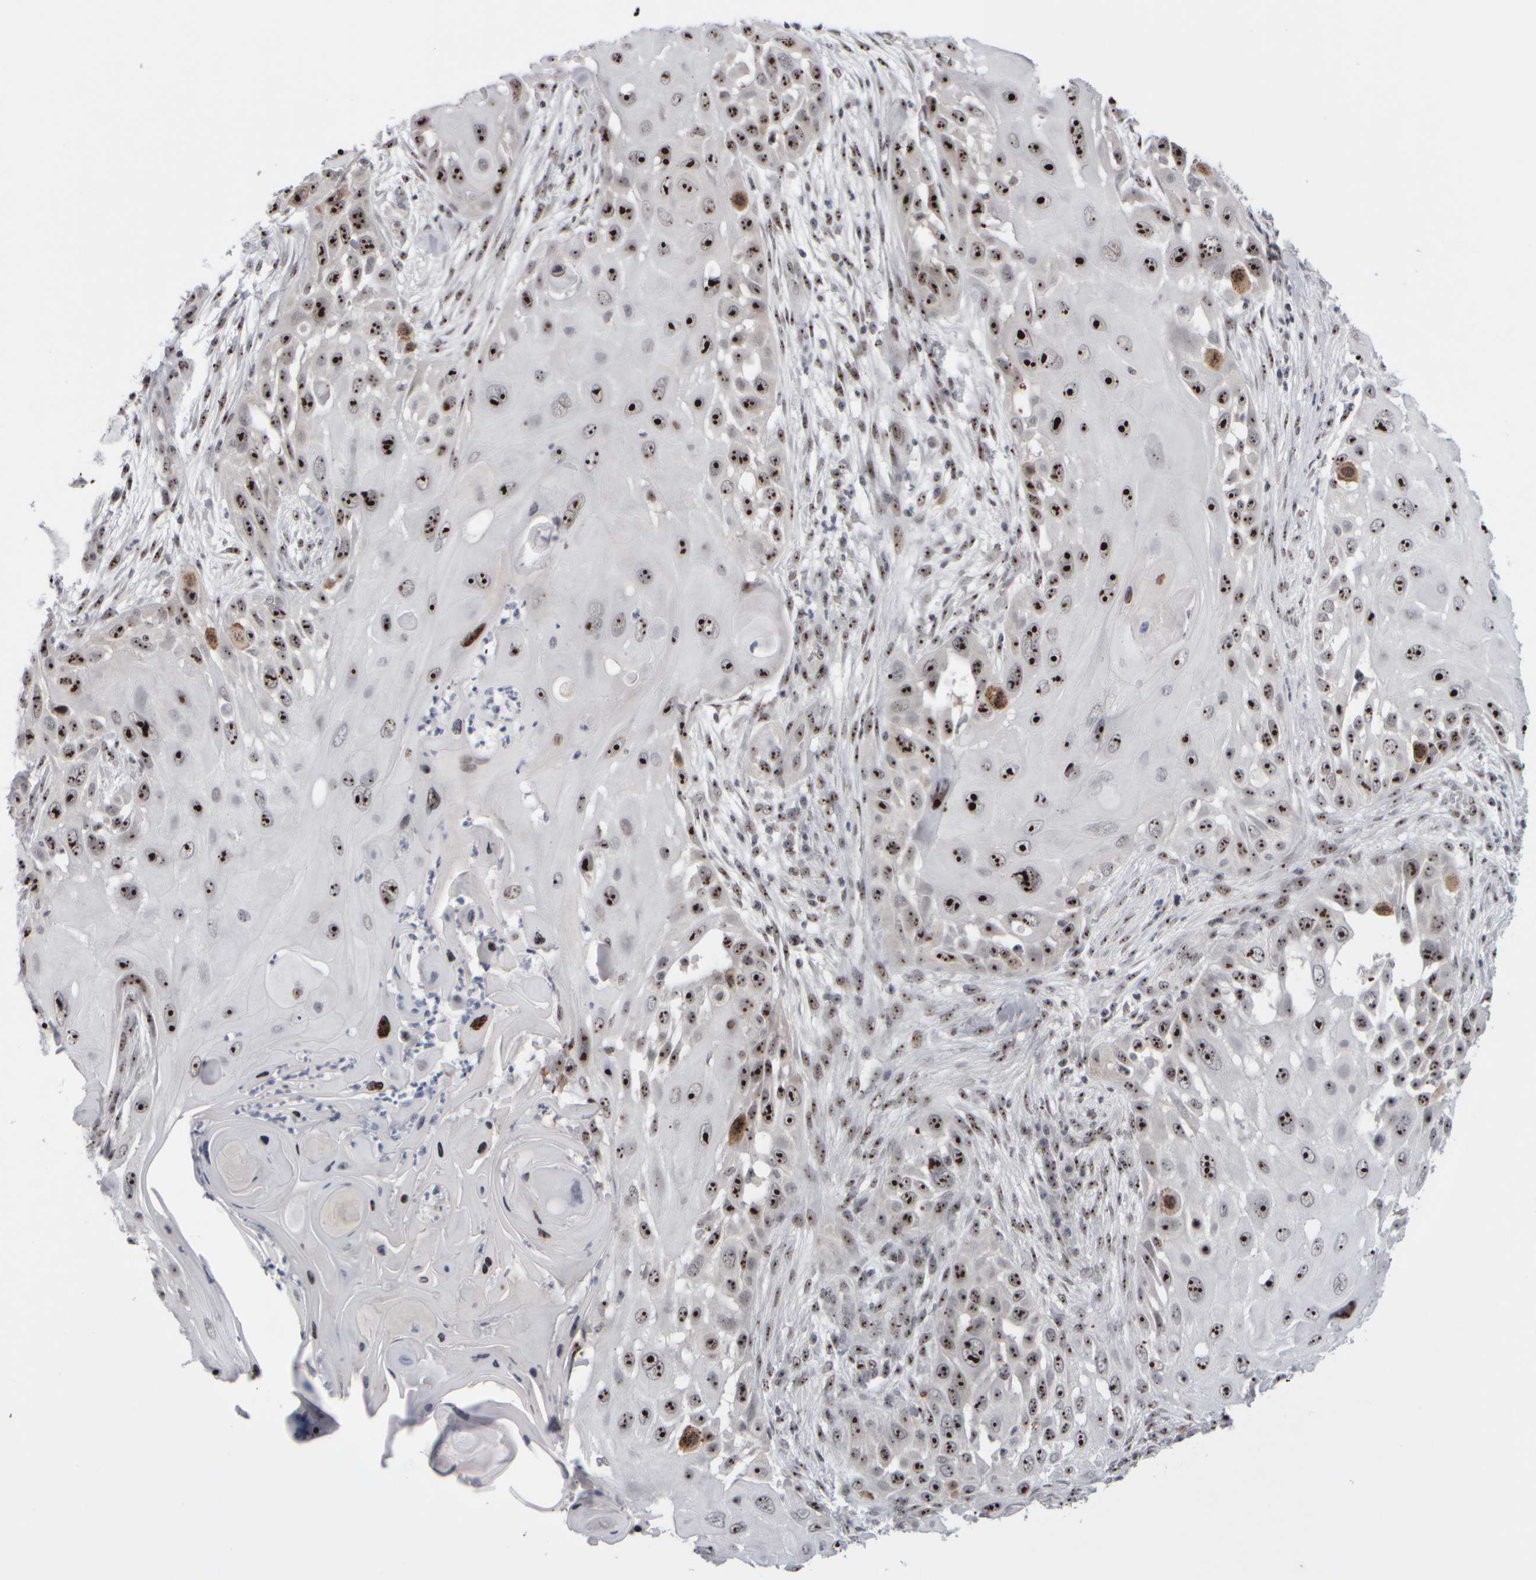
{"staining": {"intensity": "strong", "quantity": ">75%", "location": "nuclear"}, "tissue": "skin cancer", "cell_type": "Tumor cells", "image_type": "cancer", "snomed": [{"axis": "morphology", "description": "Squamous cell carcinoma, NOS"}, {"axis": "topography", "description": "Skin"}], "caption": "Skin squamous cell carcinoma was stained to show a protein in brown. There is high levels of strong nuclear expression in approximately >75% of tumor cells.", "gene": "SURF6", "patient": {"sex": "female", "age": 44}}